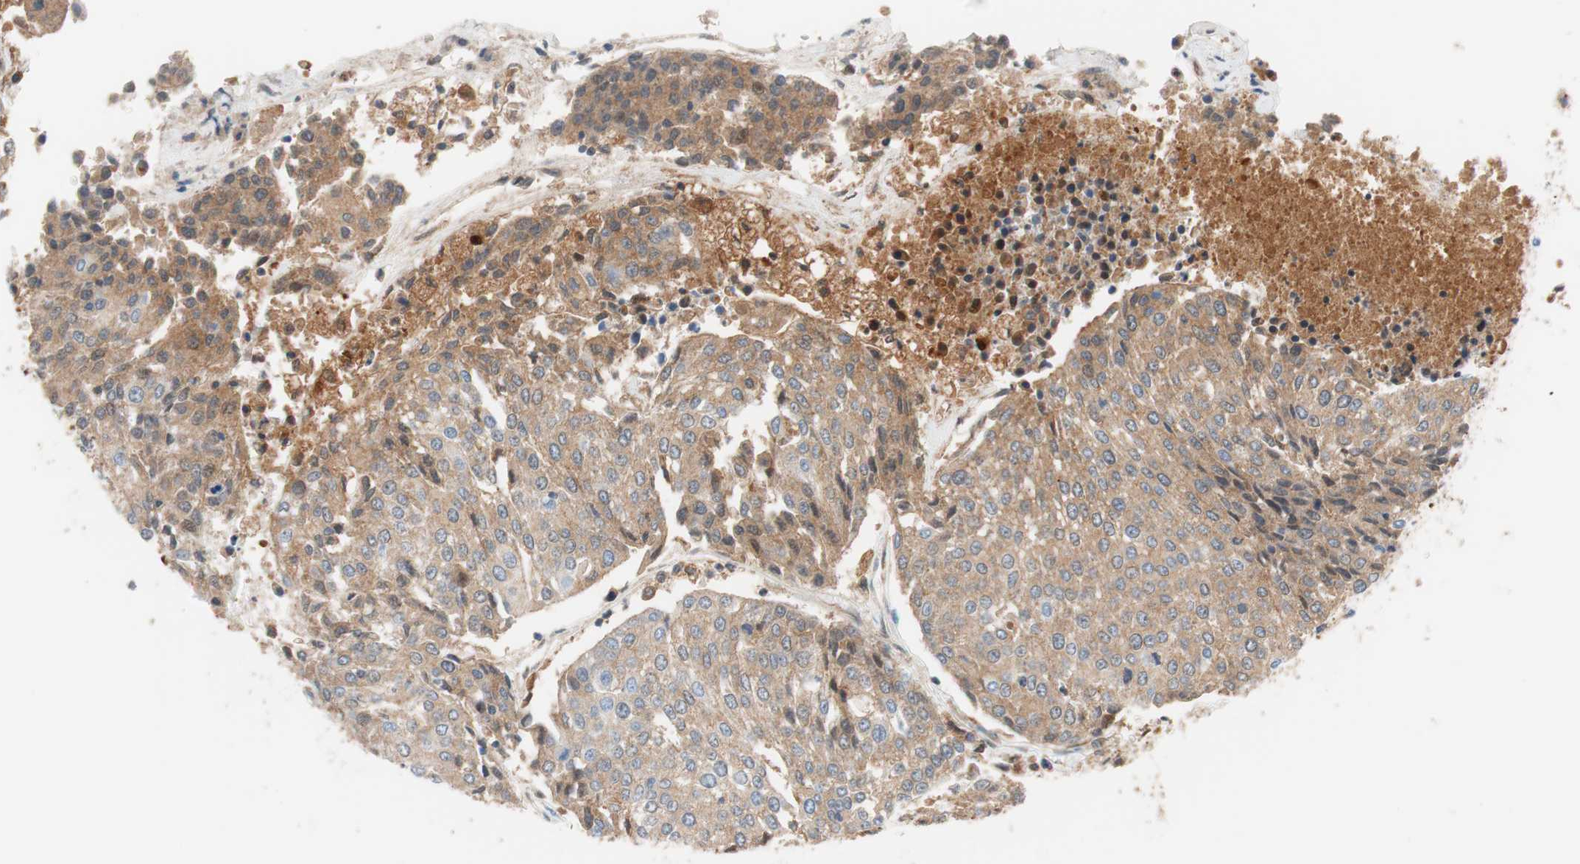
{"staining": {"intensity": "weak", "quantity": ">75%", "location": "cytoplasmic/membranous"}, "tissue": "urothelial cancer", "cell_type": "Tumor cells", "image_type": "cancer", "snomed": [{"axis": "morphology", "description": "Urothelial carcinoma, High grade"}, {"axis": "topography", "description": "Urinary bladder"}], "caption": "A micrograph showing weak cytoplasmic/membranous positivity in about >75% of tumor cells in urothelial cancer, as visualized by brown immunohistochemical staining.", "gene": "RBP4", "patient": {"sex": "female", "age": 85}}